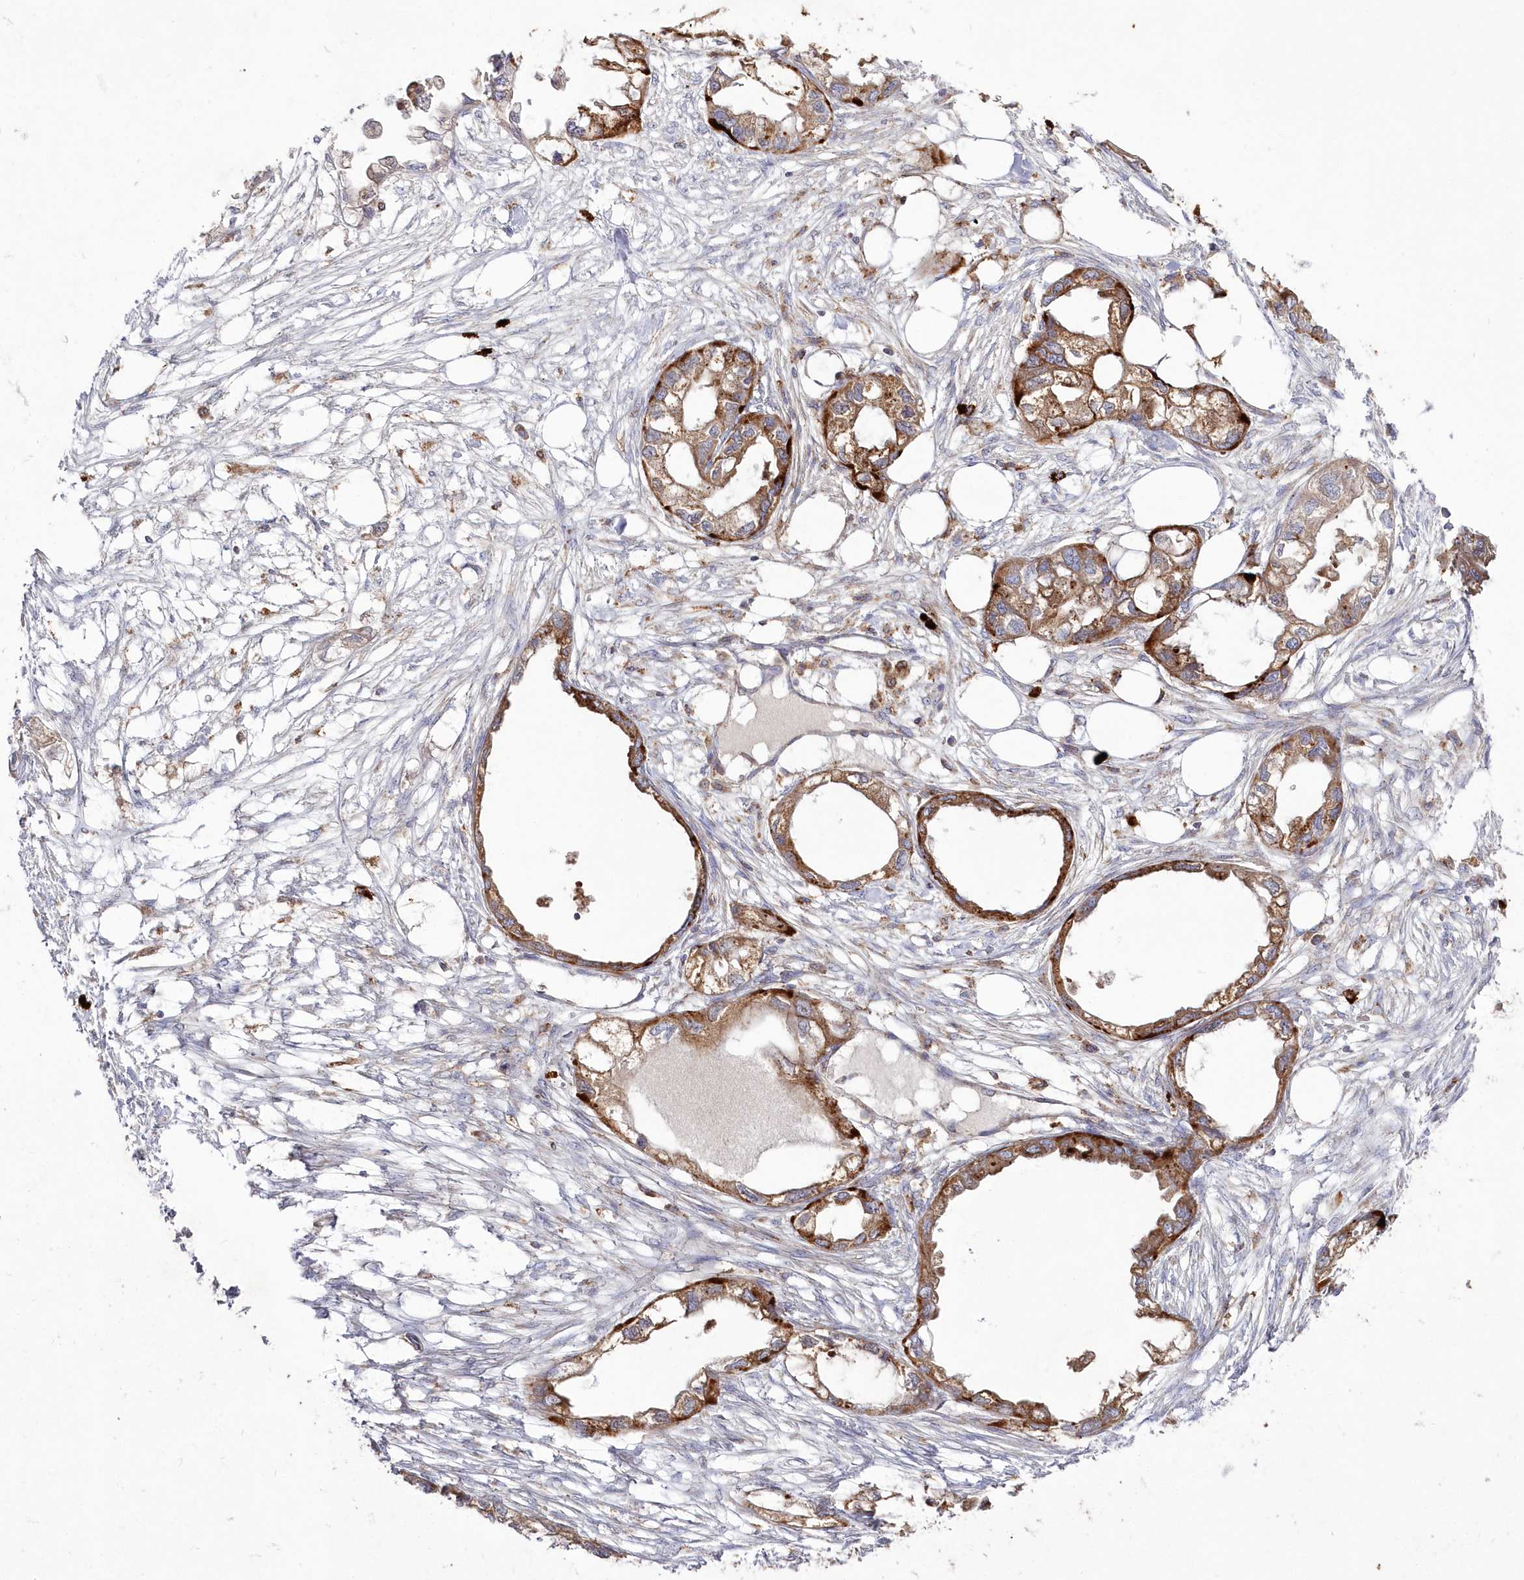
{"staining": {"intensity": "strong", "quantity": ">75%", "location": "cytoplasmic/membranous"}, "tissue": "endometrial cancer", "cell_type": "Tumor cells", "image_type": "cancer", "snomed": [{"axis": "morphology", "description": "Adenocarcinoma, NOS"}, {"axis": "morphology", "description": "Adenocarcinoma, metastatic, NOS"}, {"axis": "topography", "description": "Adipose tissue"}, {"axis": "topography", "description": "Endometrium"}], "caption": "An image of human endometrial cancer stained for a protein reveals strong cytoplasmic/membranous brown staining in tumor cells. (brown staining indicates protein expression, while blue staining denotes nuclei).", "gene": "ARSB", "patient": {"sex": "female", "age": 67}}